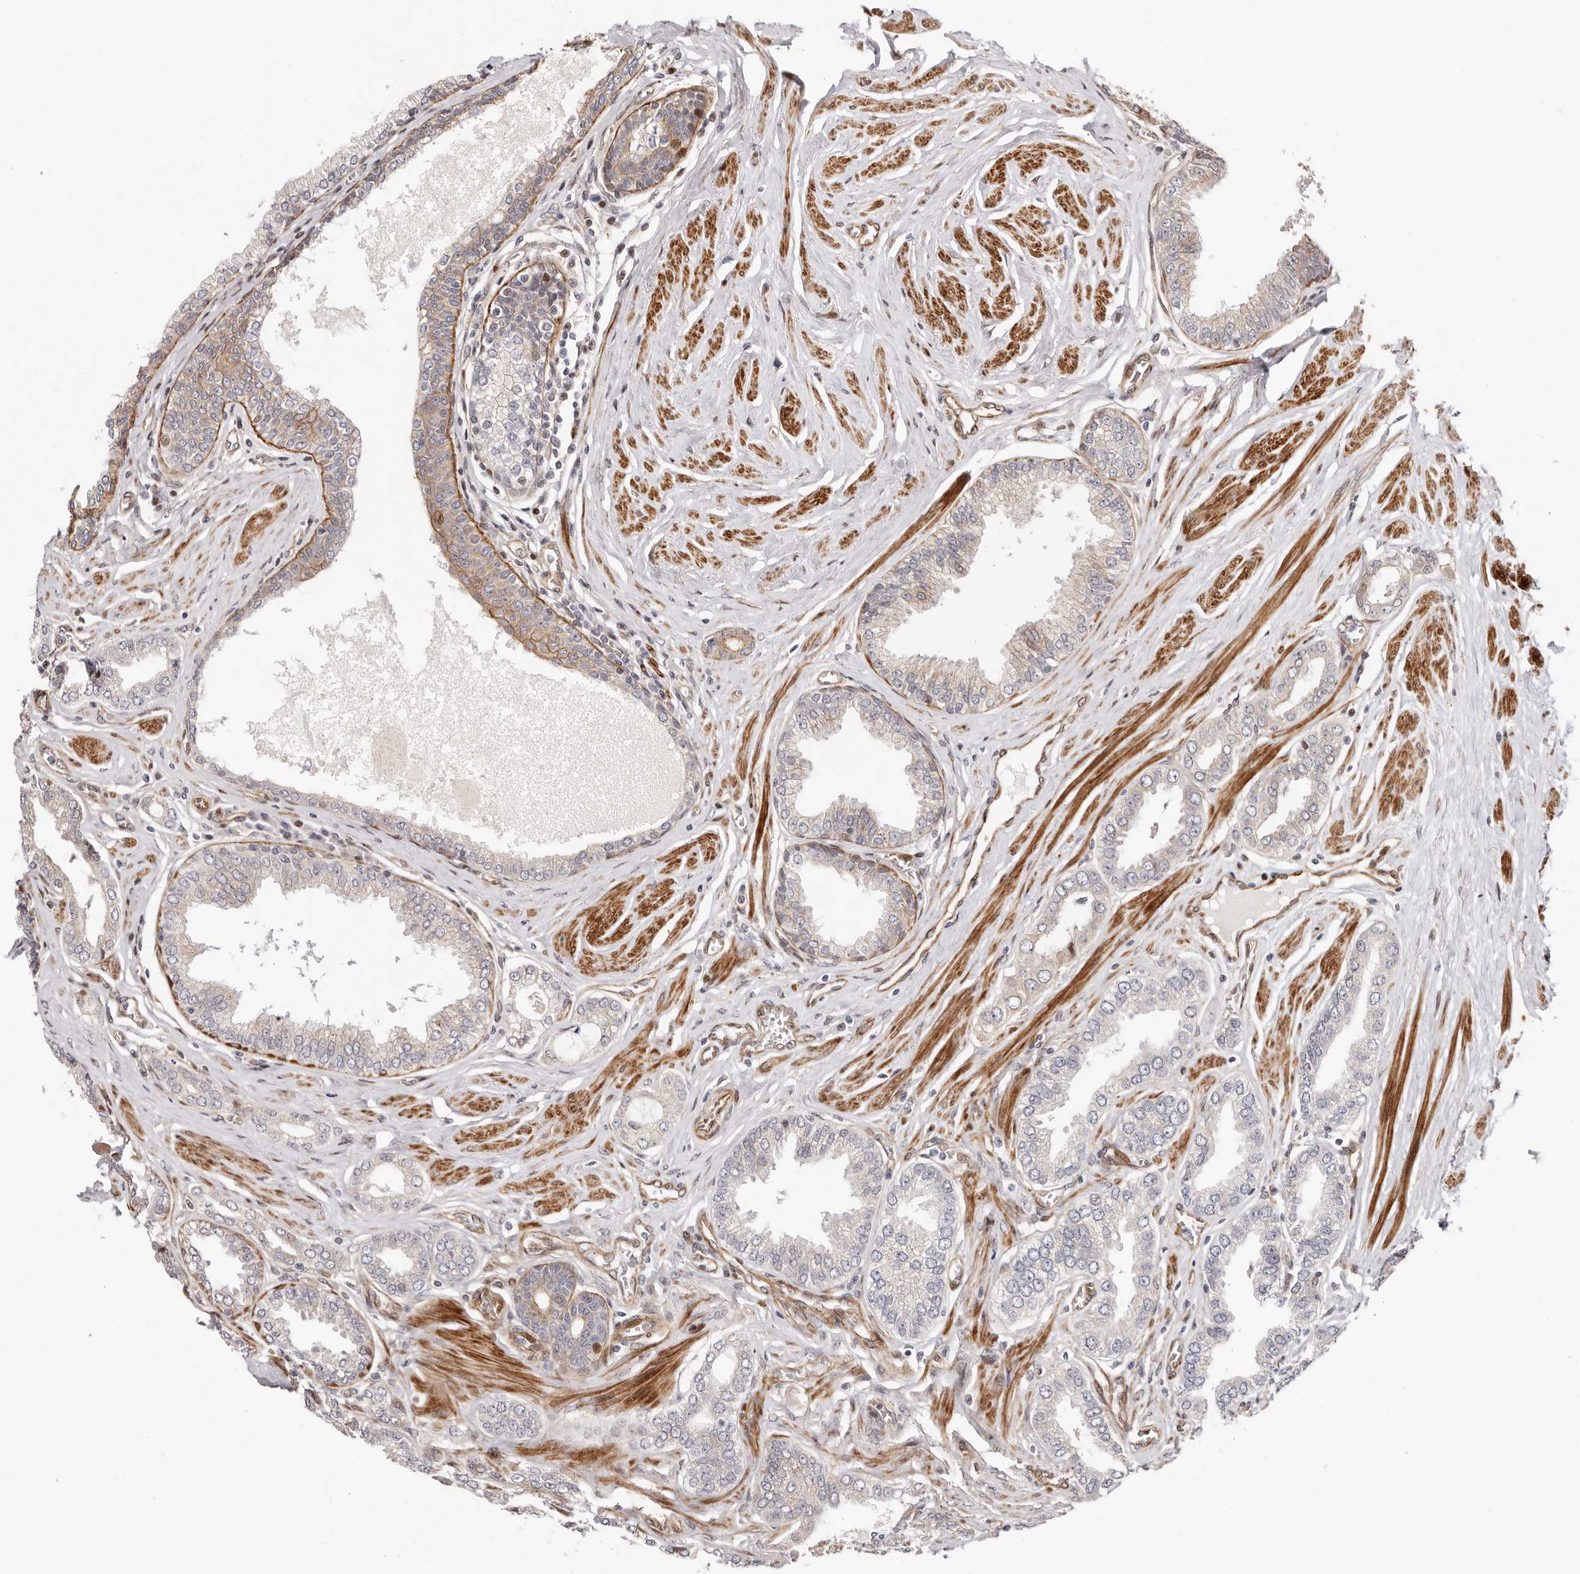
{"staining": {"intensity": "moderate", "quantity": "25%-75%", "location": "cytoplasmic/membranous,nuclear"}, "tissue": "prostate cancer", "cell_type": "Tumor cells", "image_type": "cancer", "snomed": [{"axis": "morphology", "description": "Adenocarcinoma, Low grade"}, {"axis": "topography", "description": "Prostate"}], "caption": "About 25%-75% of tumor cells in prostate cancer (adenocarcinoma (low-grade)) demonstrate moderate cytoplasmic/membranous and nuclear protein expression as visualized by brown immunohistochemical staining.", "gene": "EPHX3", "patient": {"sex": "male", "age": 63}}